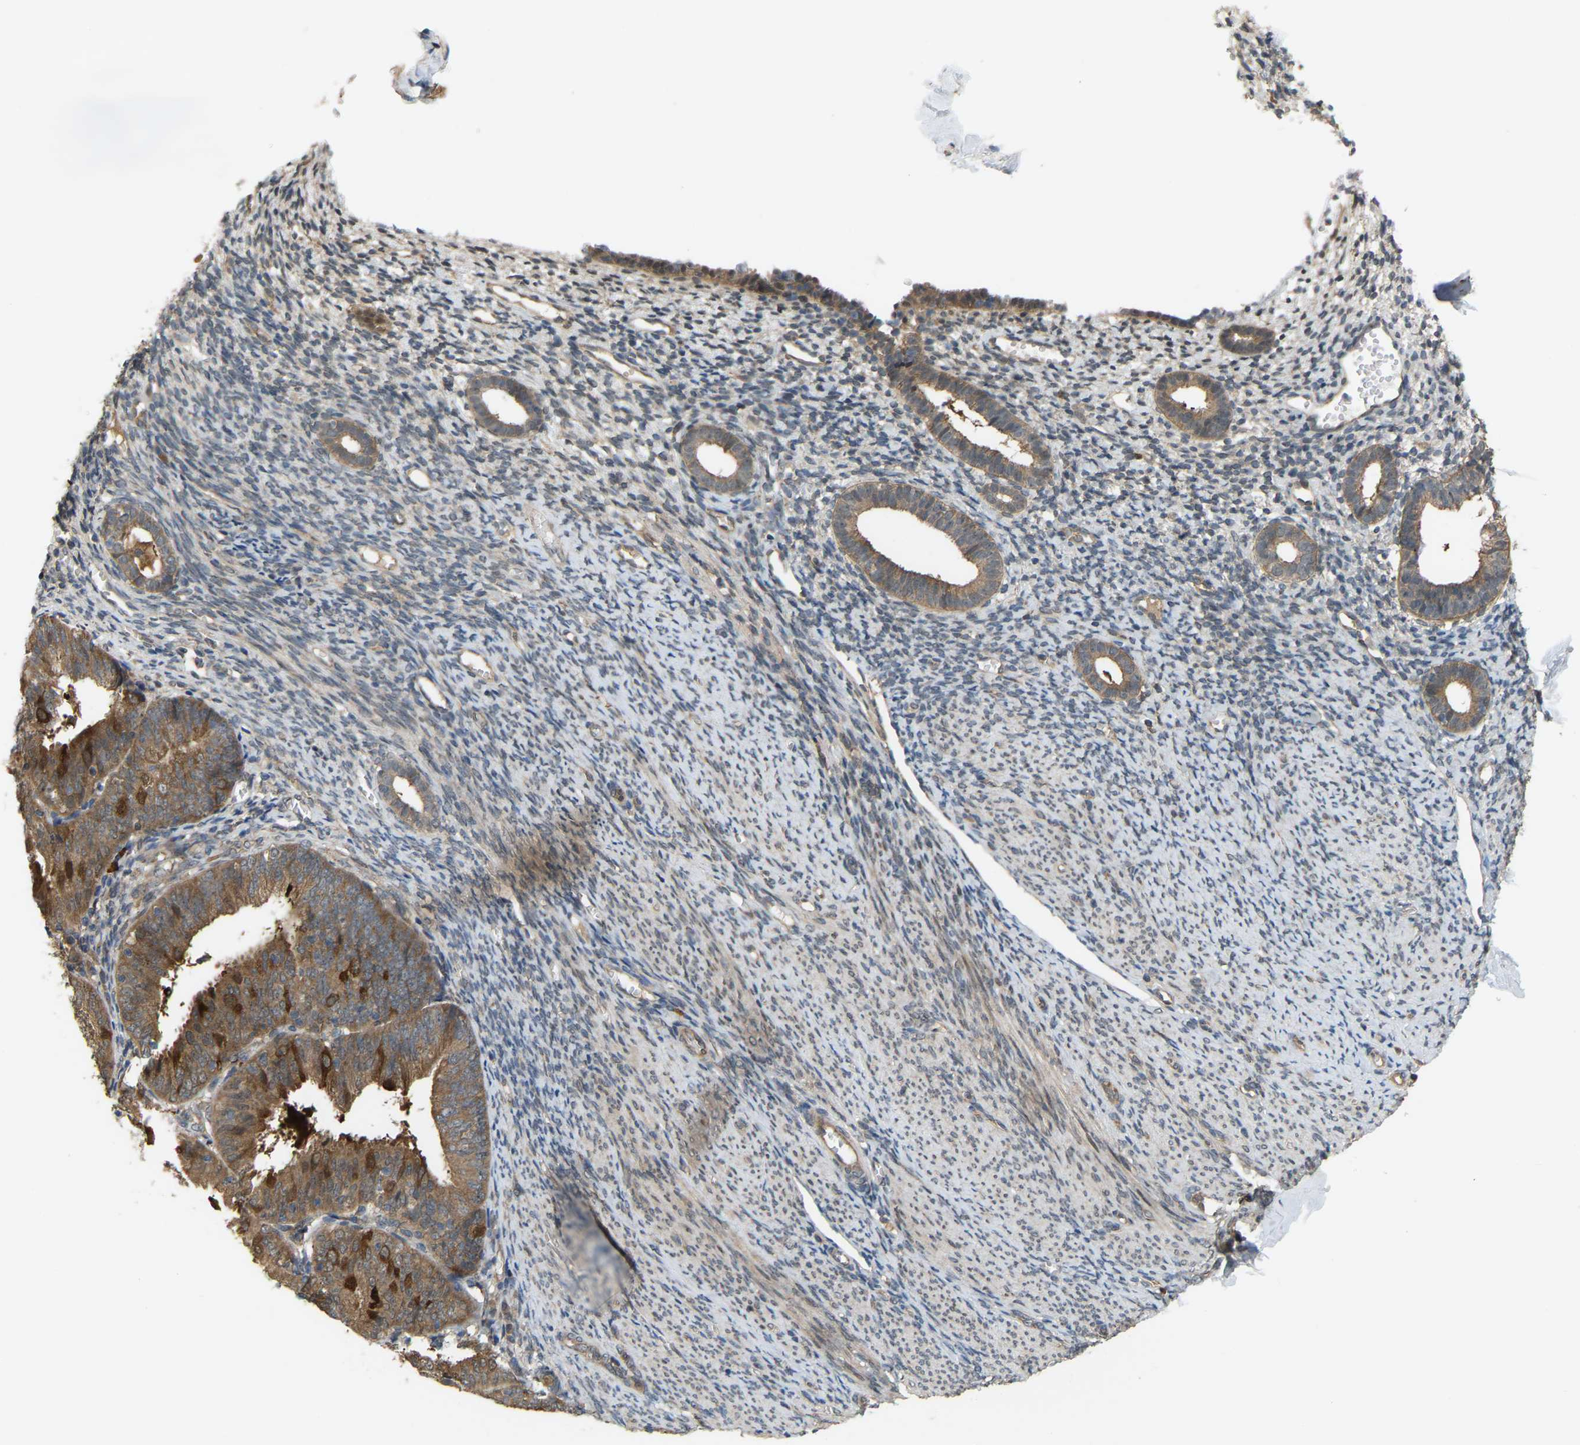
{"staining": {"intensity": "weak", "quantity": "25%-75%", "location": "cytoplasmic/membranous"}, "tissue": "endometrium", "cell_type": "Cells in endometrial stroma", "image_type": "normal", "snomed": [{"axis": "morphology", "description": "Normal tissue, NOS"}, {"axis": "morphology", "description": "Adenocarcinoma, NOS"}, {"axis": "topography", "description": "Endometrium"}], "caption": "Human endometrium stained for a protein (brown) exhibits weak cytoplasmic/membranous positive staining in approximately 25%-75% of cells in endometrial stroma.", "gene": "CROT", "patient": {"sex": "female", "age": 57}}